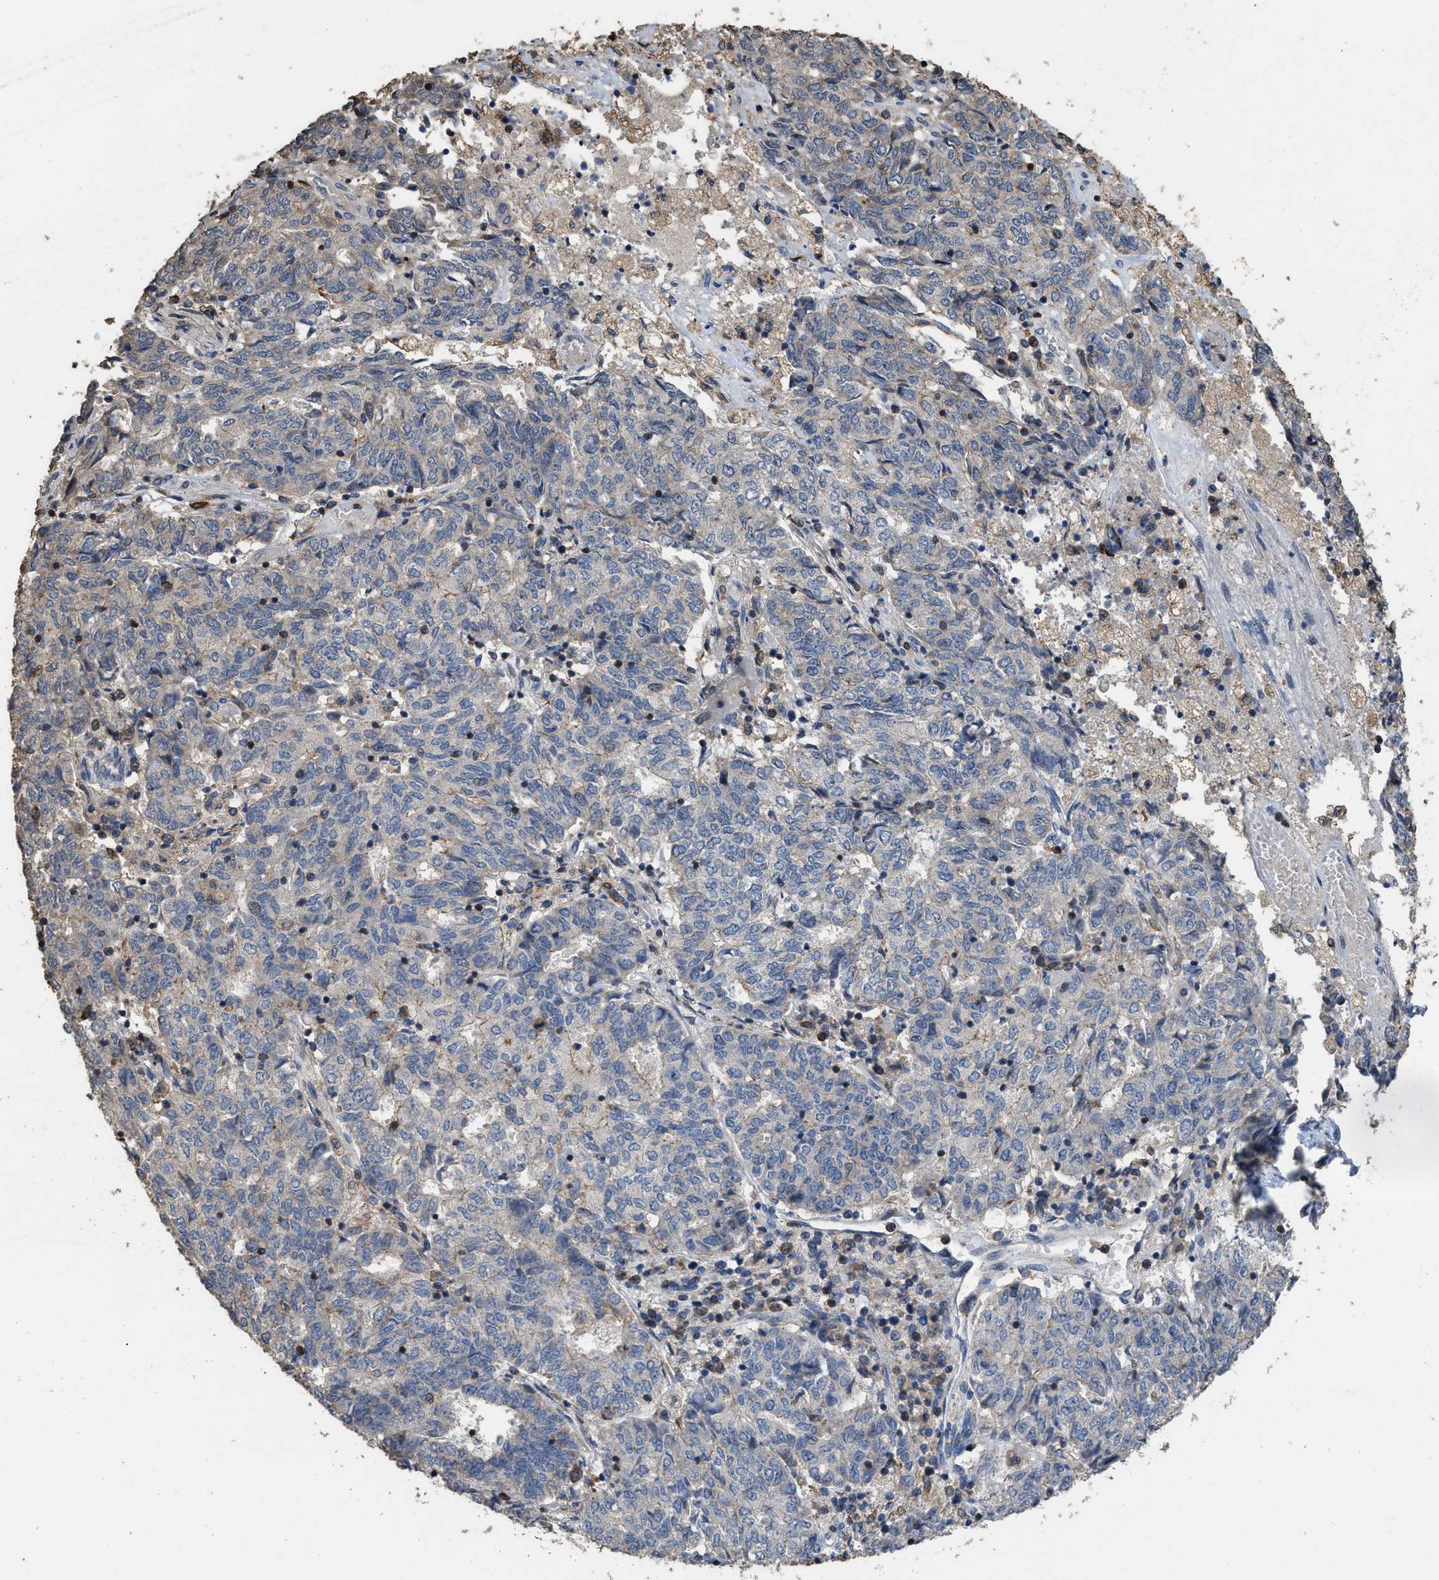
{"staining": {"intensity": "negative", "quantity": "none", "location": "none"}, "tissue": "endometrial cancer", "cell_type": "Tumor cells", "image_type": "cancer", "snomed": [{"axis": "morphology", "description": "Adenocarcinoma, NOS"}, {"axis": "topography", "description": "Endometrium"}], "caption": "The immunohistochemistry (IHC) photomicrograph has no significant positivity in tumor cells of endometrial cancer (adenocarcinoma) tissue. (DAB immunohistochemistry (IHC) with hematoxylin counter stain).", "gene": "TDRKH", "patient": {"sex": "female", "age": 80}}